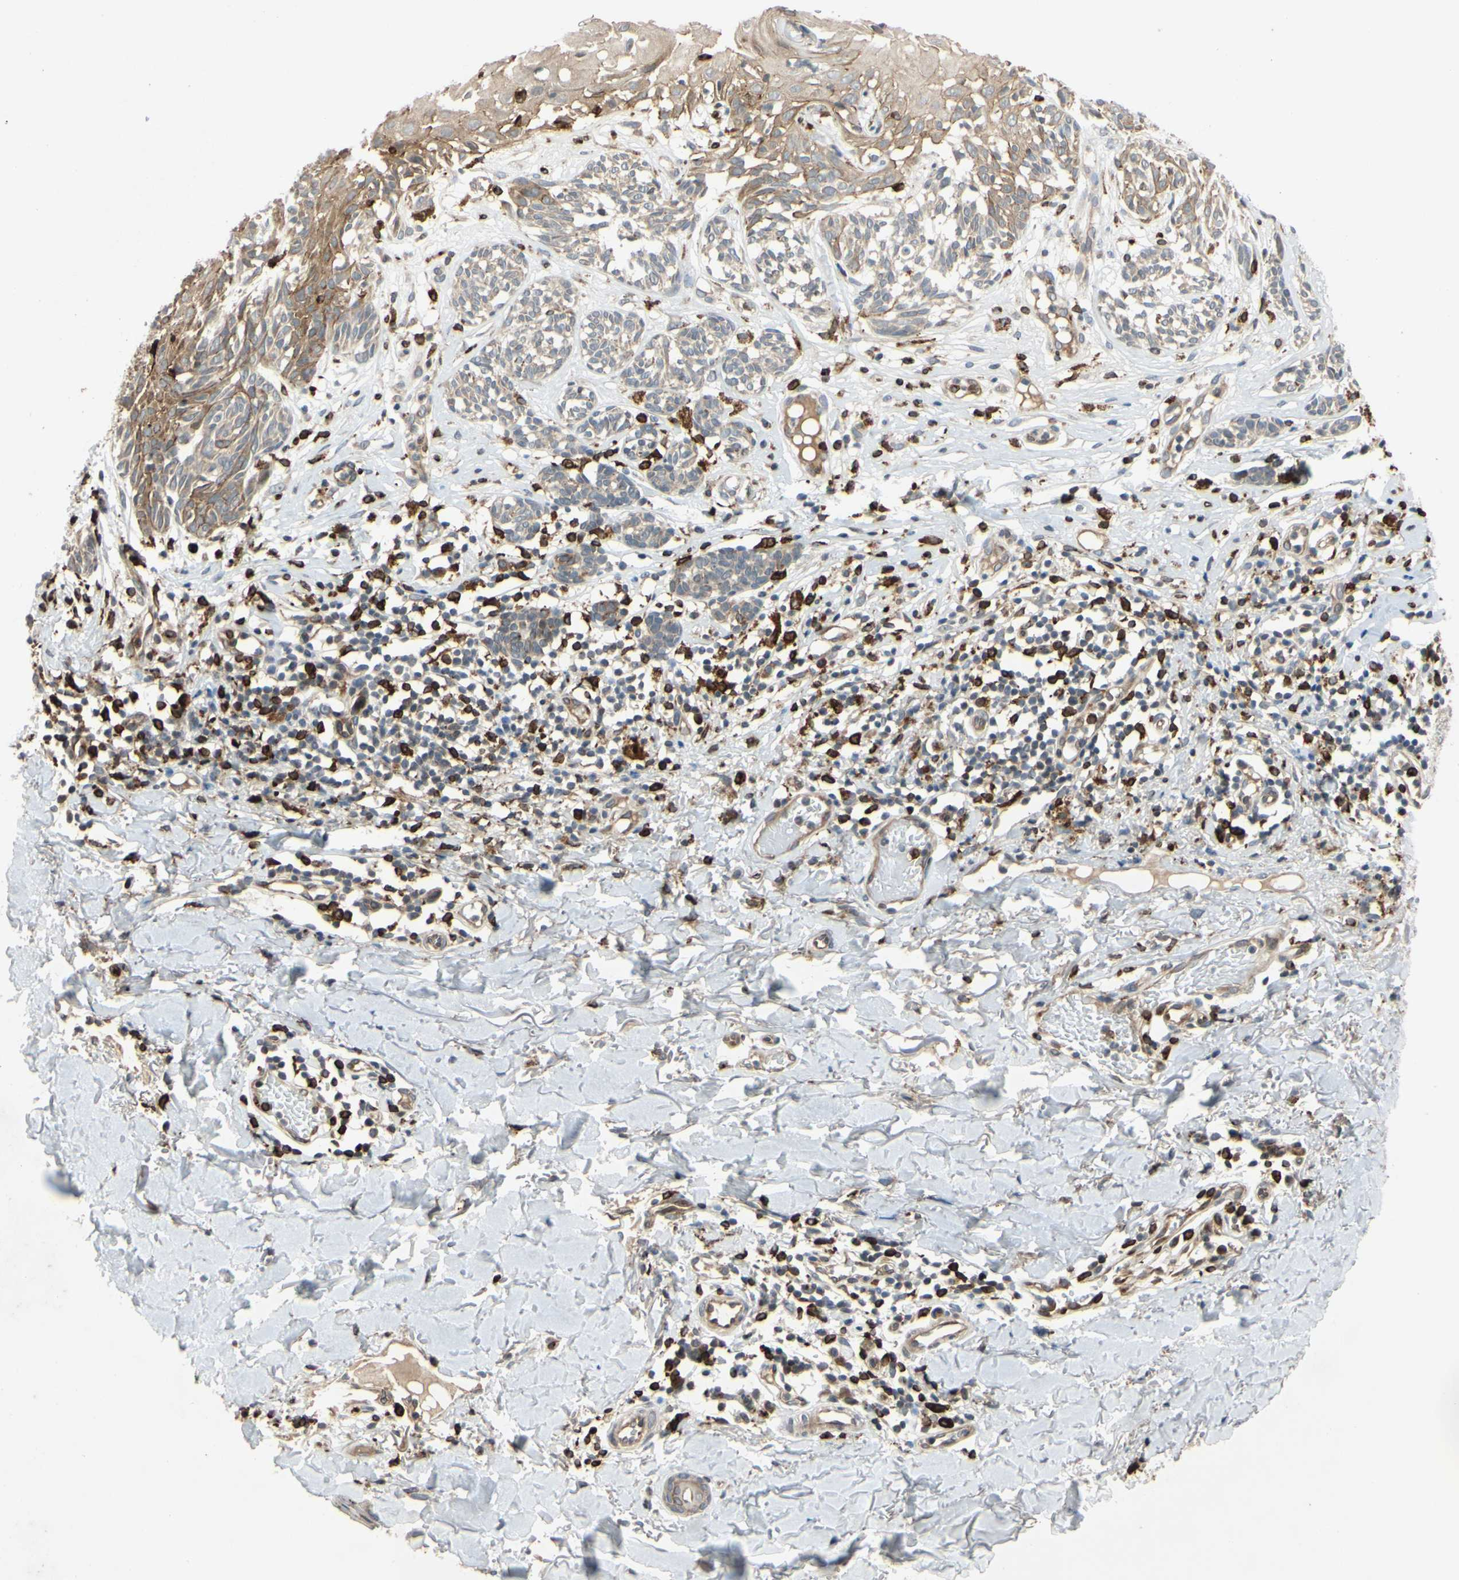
{"staining": {"intensity": "weak", "quantity": ">75%", "location": "cytoplasmic/membranous"}, "tissue": "melanoma", "cell_type": "Tumor cells", "image_type": "cancer", "snomed": [{"axis": "morphology", "description": "Malignant melanoma, NOS"}, {"axis": "topography", "description": "Skin"}], "caption": "There is low levels of weak cytoplasmic/membranous staining in tumor cells of malignant melanoma, as demonstrated by immunohistochemical staining (brown color).", "gene": "PLXNA2", "patient": {"sex": "male", "age": 64}}